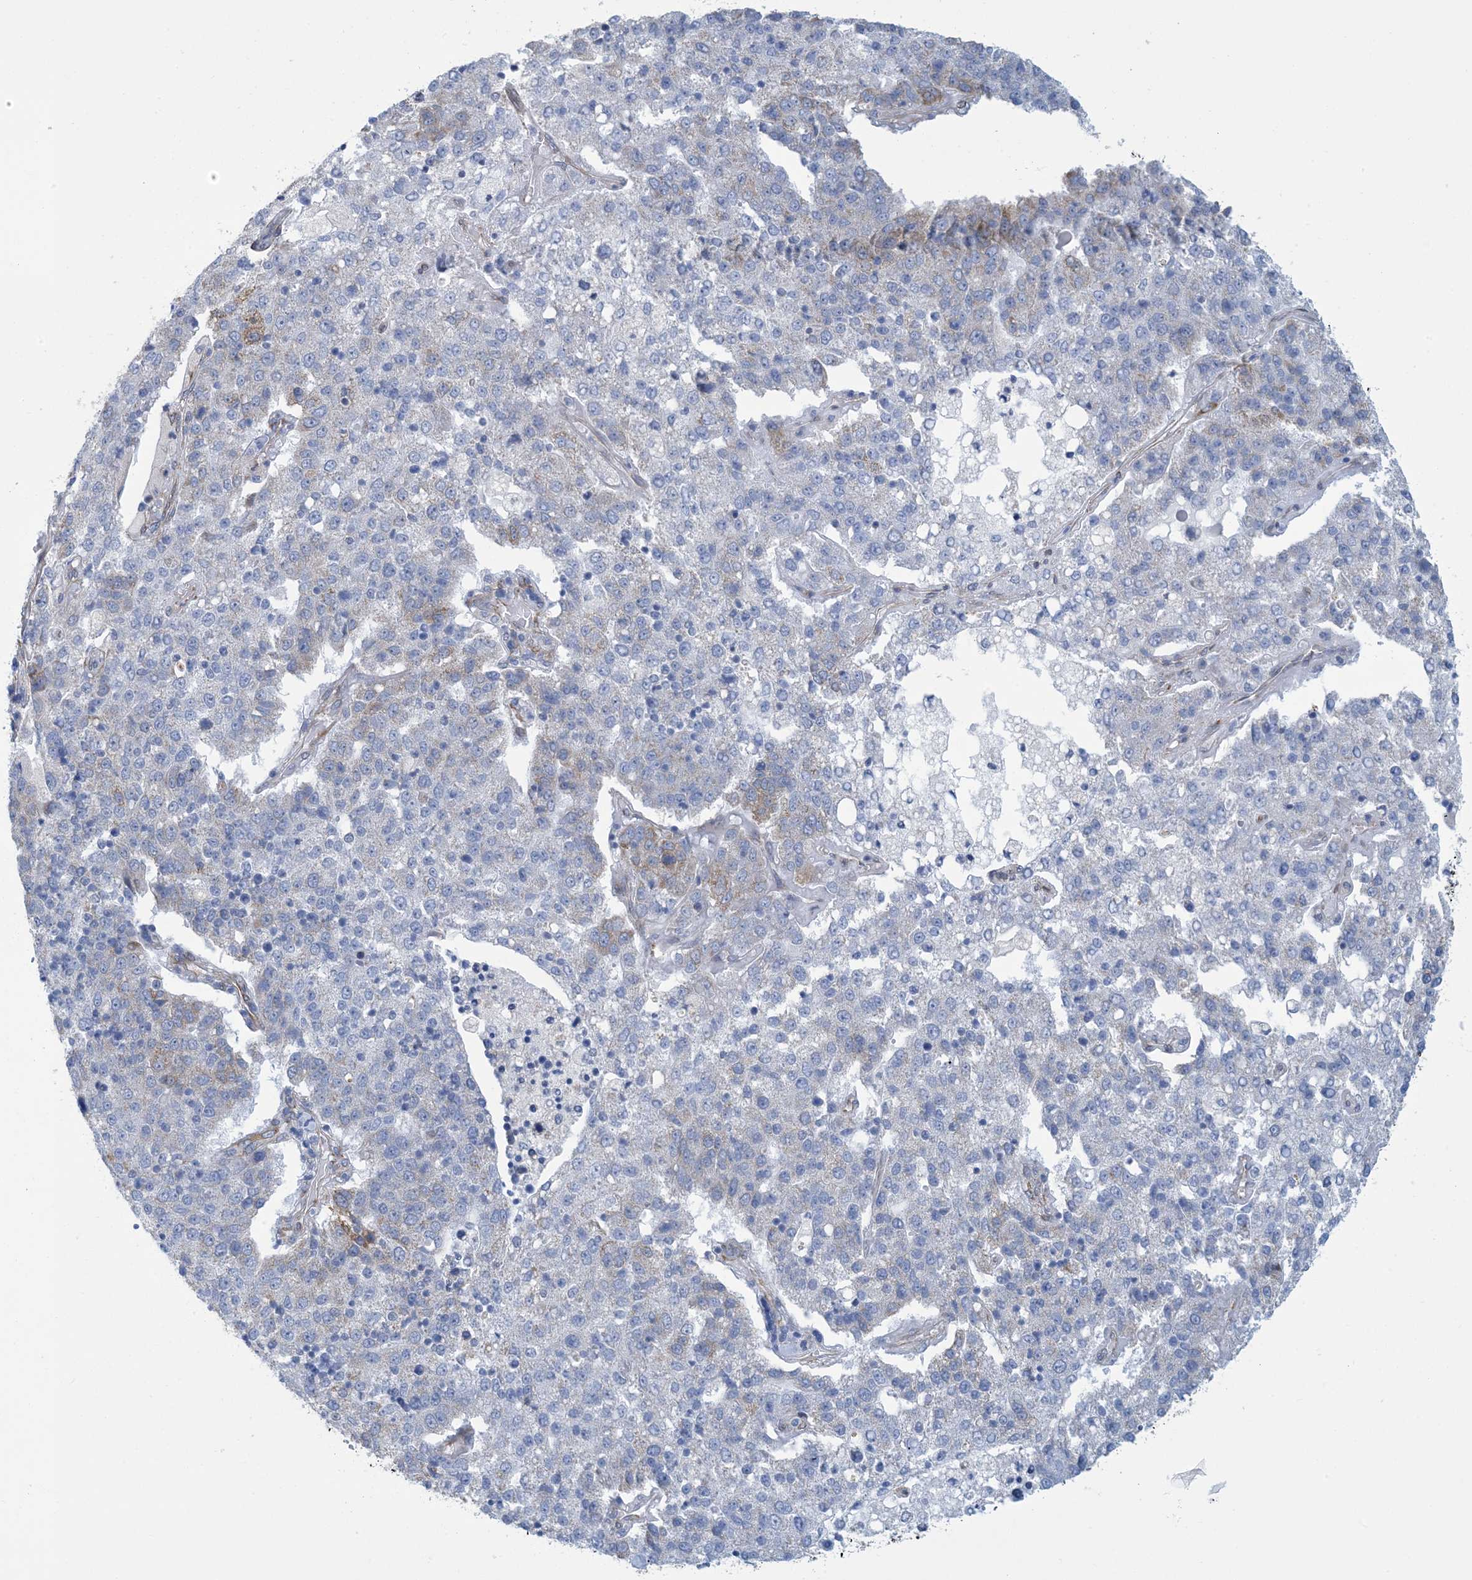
{"staining": {"intensity": "weak", "quantity": "<25%", "location": "cytoplasmic/membranous"}, "tissue": "pancreatic cancer", "cell_type": "Tumor cells", "image_type": "cancer", "snomed": [{"axis": "morphology", "description": "Adenocarcinoma, NOS"}, {"axis": "topography", "description": "Pancreas"}], "caption": "DAB (3,3'-diaminobenzidine) immunohistochemical staining of human pancreatic cancer demonstrates no significant positivity in tumor cells.", "gene": "CCDC14", "patient": {"sex": "female", "age": 61}}